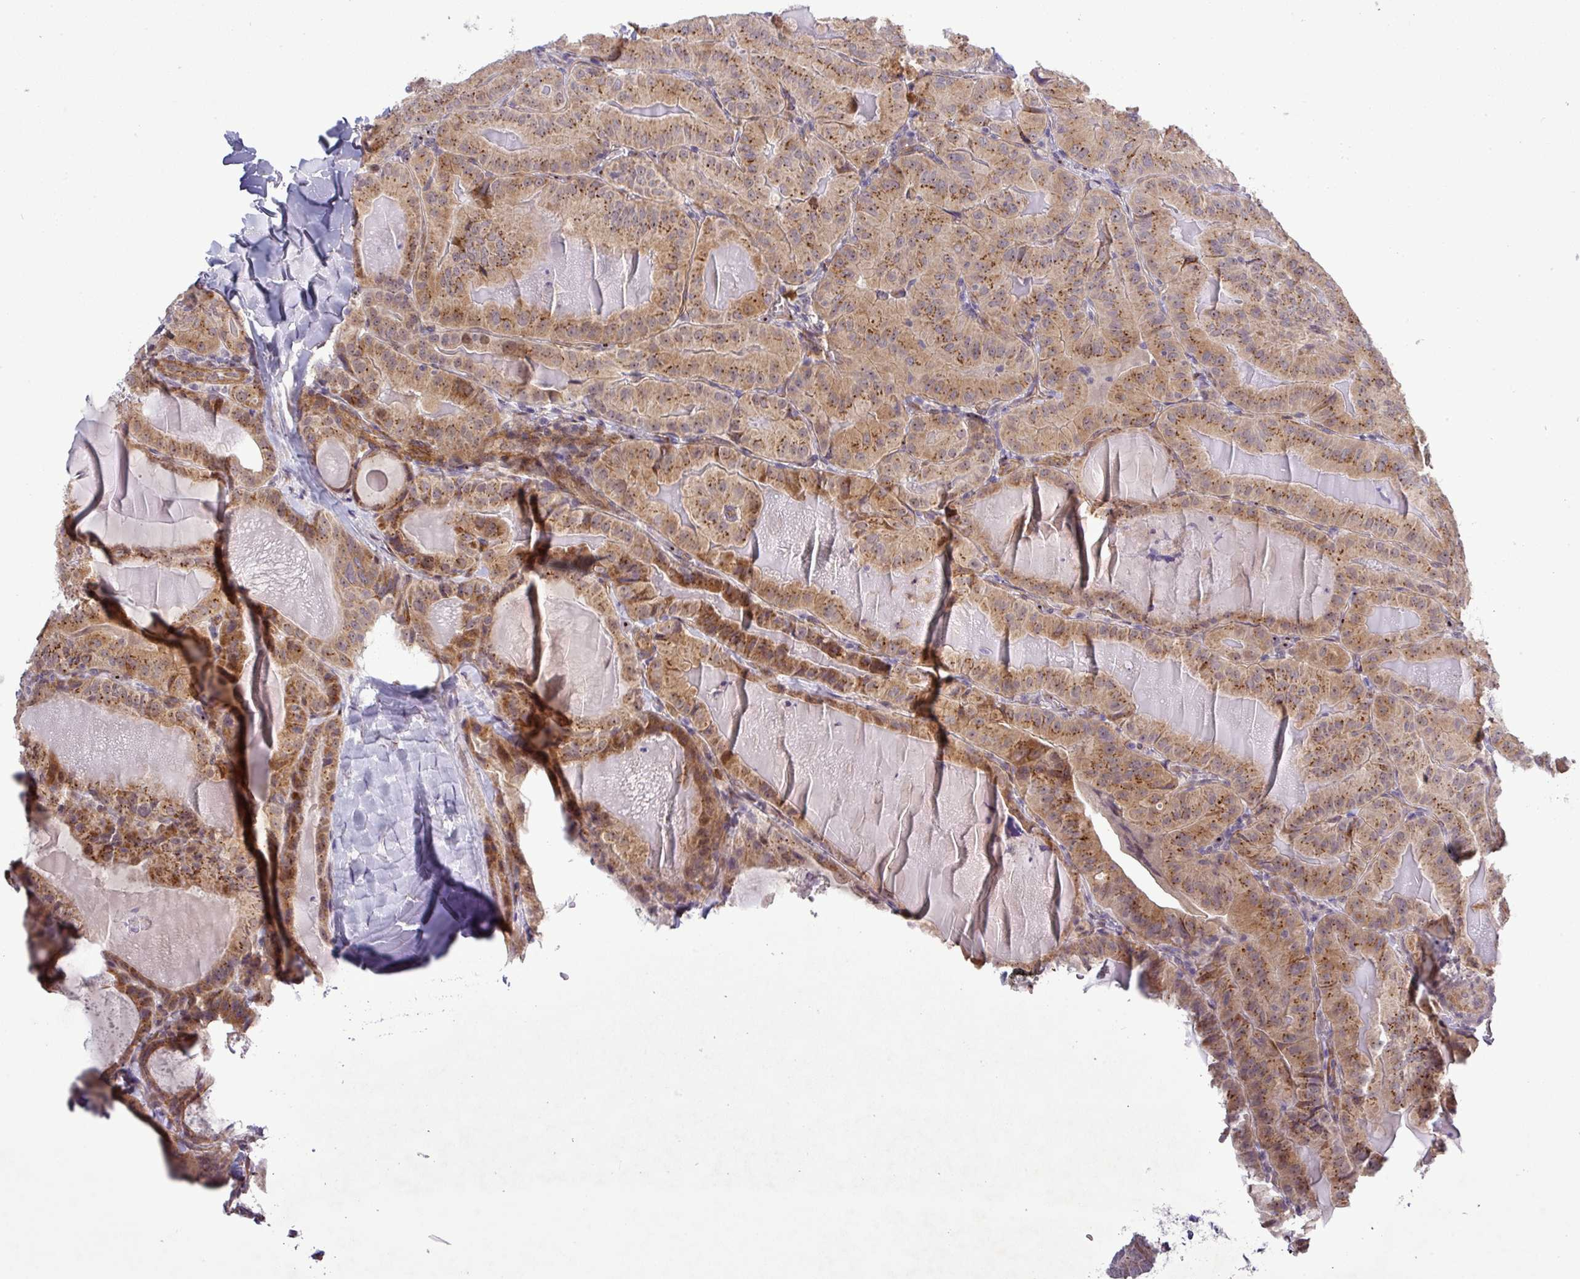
{"staining": {"intensity": "moderate", "quantity": ">75%", "location": "cytoplasmic/membranous"}, "tissue": "thyroid cancer", "cell_type": "Tumor cells", "image_type": "cancer", "snomed": [{"axis": "morphology", "description": "Papillary adenocarcinoma, NOS"}, {"axis": "topography", "description": "Thyroid gland"}], "caption": "Brown immunohistochemical staining in human thyroid cancer exhibits moderate cytoplasmic/membranous staining in approximately >75% of tumor cells.", "gene": "PCDH1", "patient": {"sex": "female", "age": 68}}